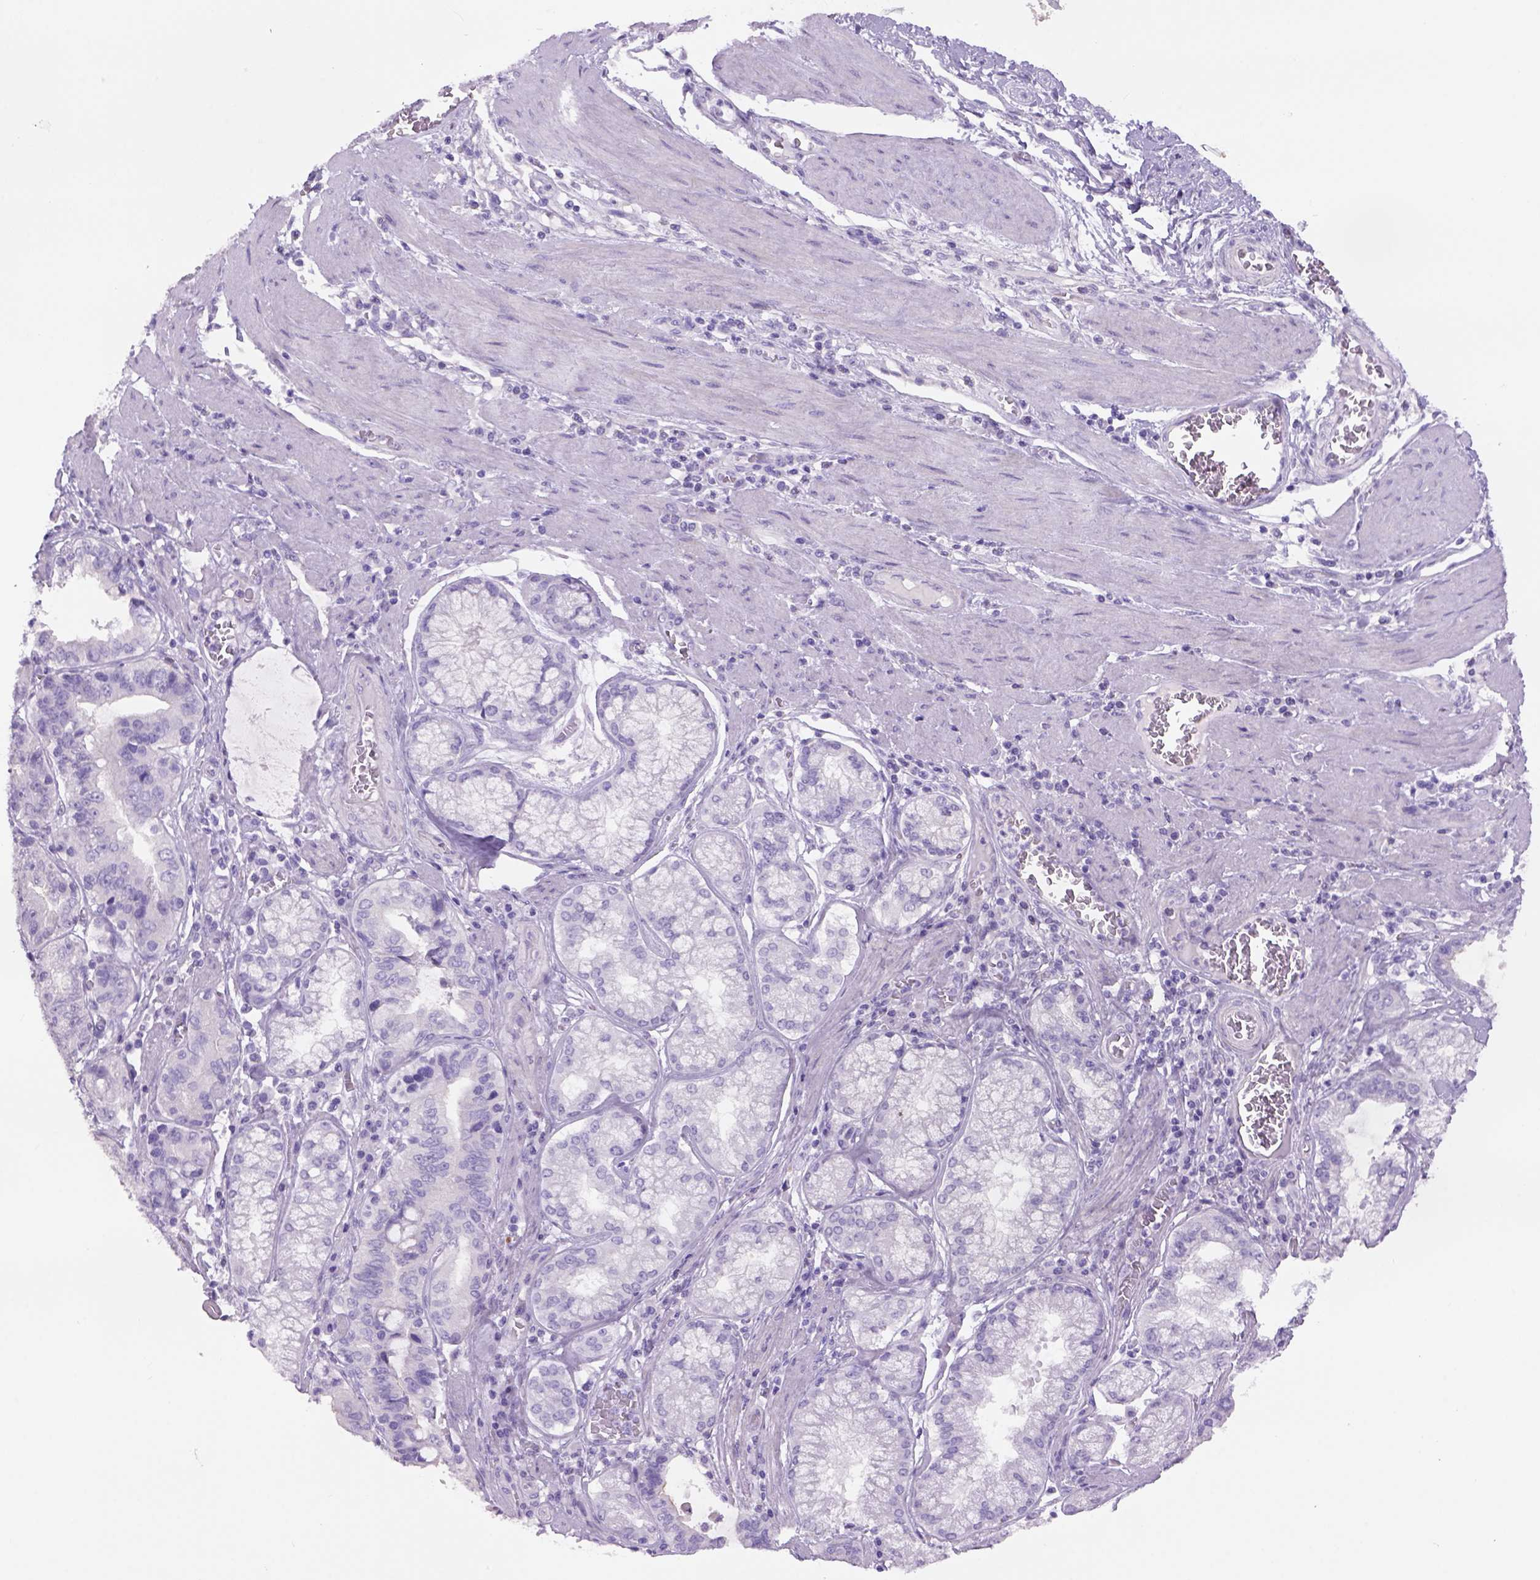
{"staining": {"intensity": "negative", "quantity": "none", "location": "none"}, "tissue": "stomach cancer", "cell_type": "Tumor cells", "image_type": "cancer", "snomed": [{"axis": "morphology", "description": "Adenocarcinoma, NOS"}, {"axis": "topography", "description": "Stomach, lower"}], "caption": "Tumor cells are negative for brown protein staining in adenocarcinoma (stomach).", "gene": "TENM4", "patient": {"sex": "female", "age": 76}}